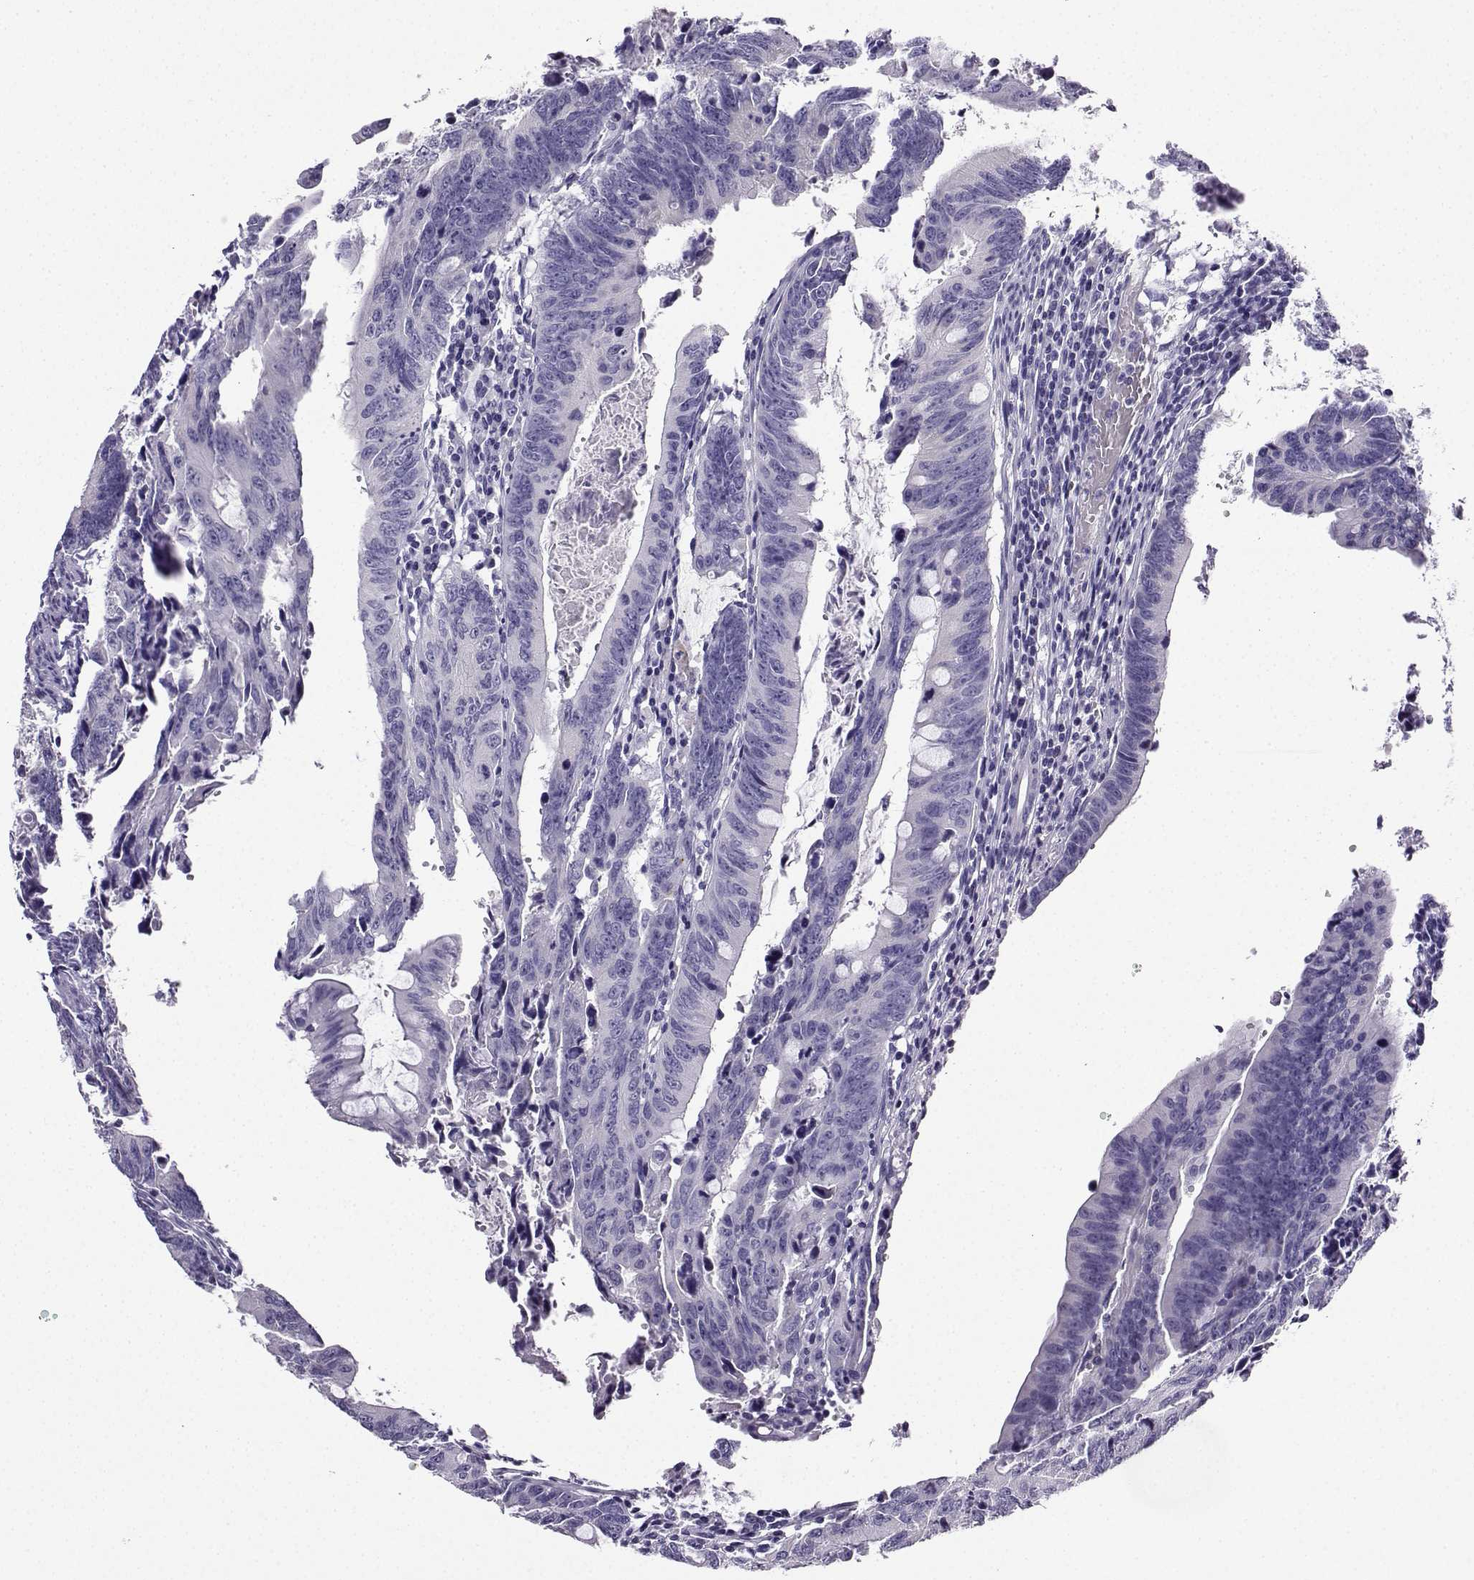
{"staining": {"intensity": "negative", "quantity": "none", "location": "none"}, "tissue": "colorectal cancer", "cell_type": "Tumor cells", "image_type": "cancer", "snomed": [{"axis": "morphology", "description": "Adenocarcinoma, NOS"}, {"axis": "topography", "description": "Colon"}], "caption": "Protein analysis of adenocarcinoma (colorectal) displays no significant staining in tumor cells.", "gene": "LINGO1", "patient": {"sex": "female", "age": 87}}